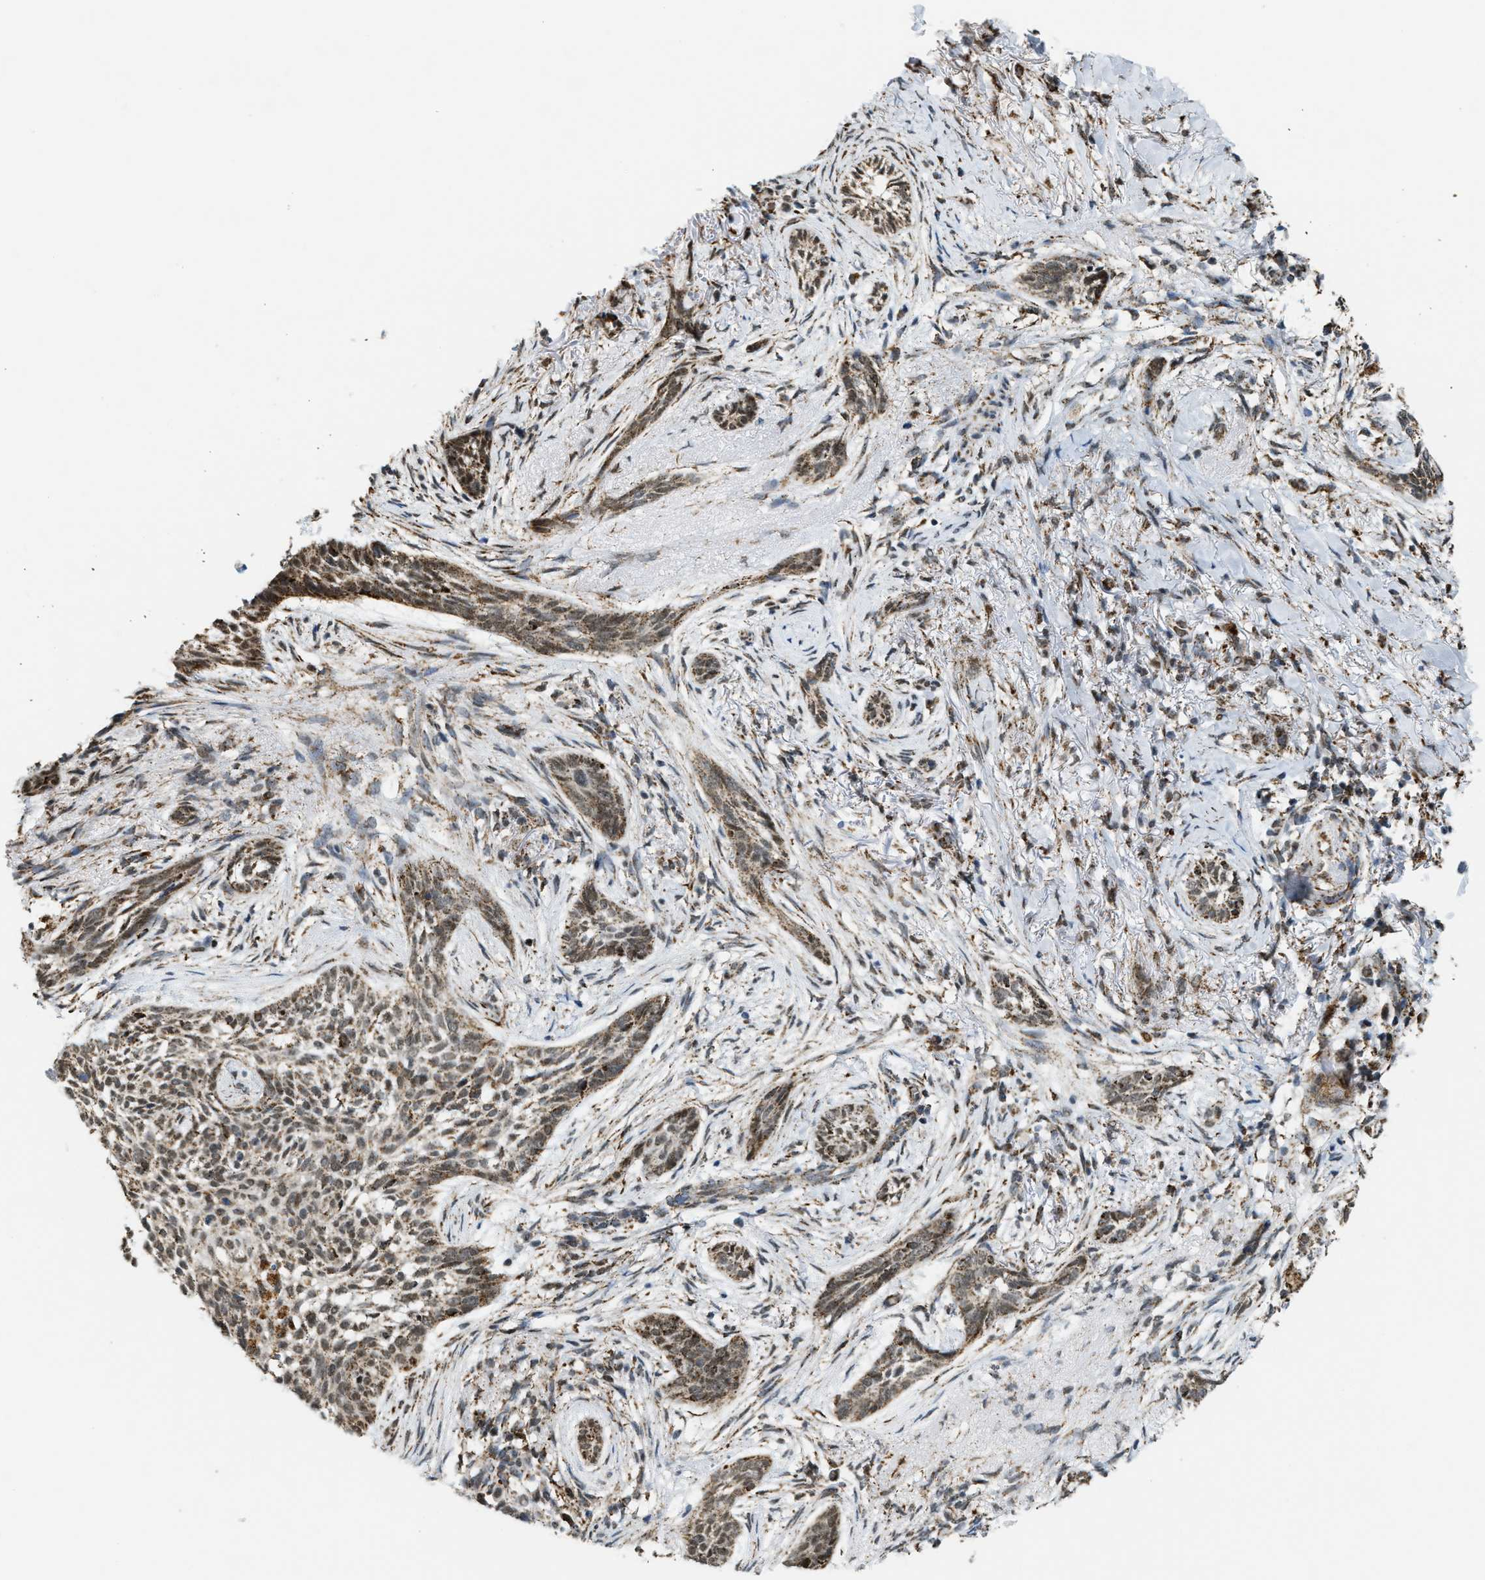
{"staining": {"intensity": "moderate", "quantity": ">75%", "location": "cytoplasmic/membranous"}, "tissue": "skin cancer", "cell_type": "Tumor cells", "image_type": "cancer", "snomed": [{"axis": "morphology", "description": "Basal cell carcinoma"}, {"axis": "topography", "description": "Skin"}], "caption": "This image demonstrates immunohistochemistry (IHC) staining of human basal cell carcinoma (skin), with medium moderate cytoplasmic/membranous expression in about >75% of tumor cells.", "gene": "HIBADH", "patient": {"sex": "female", "age": 88}}